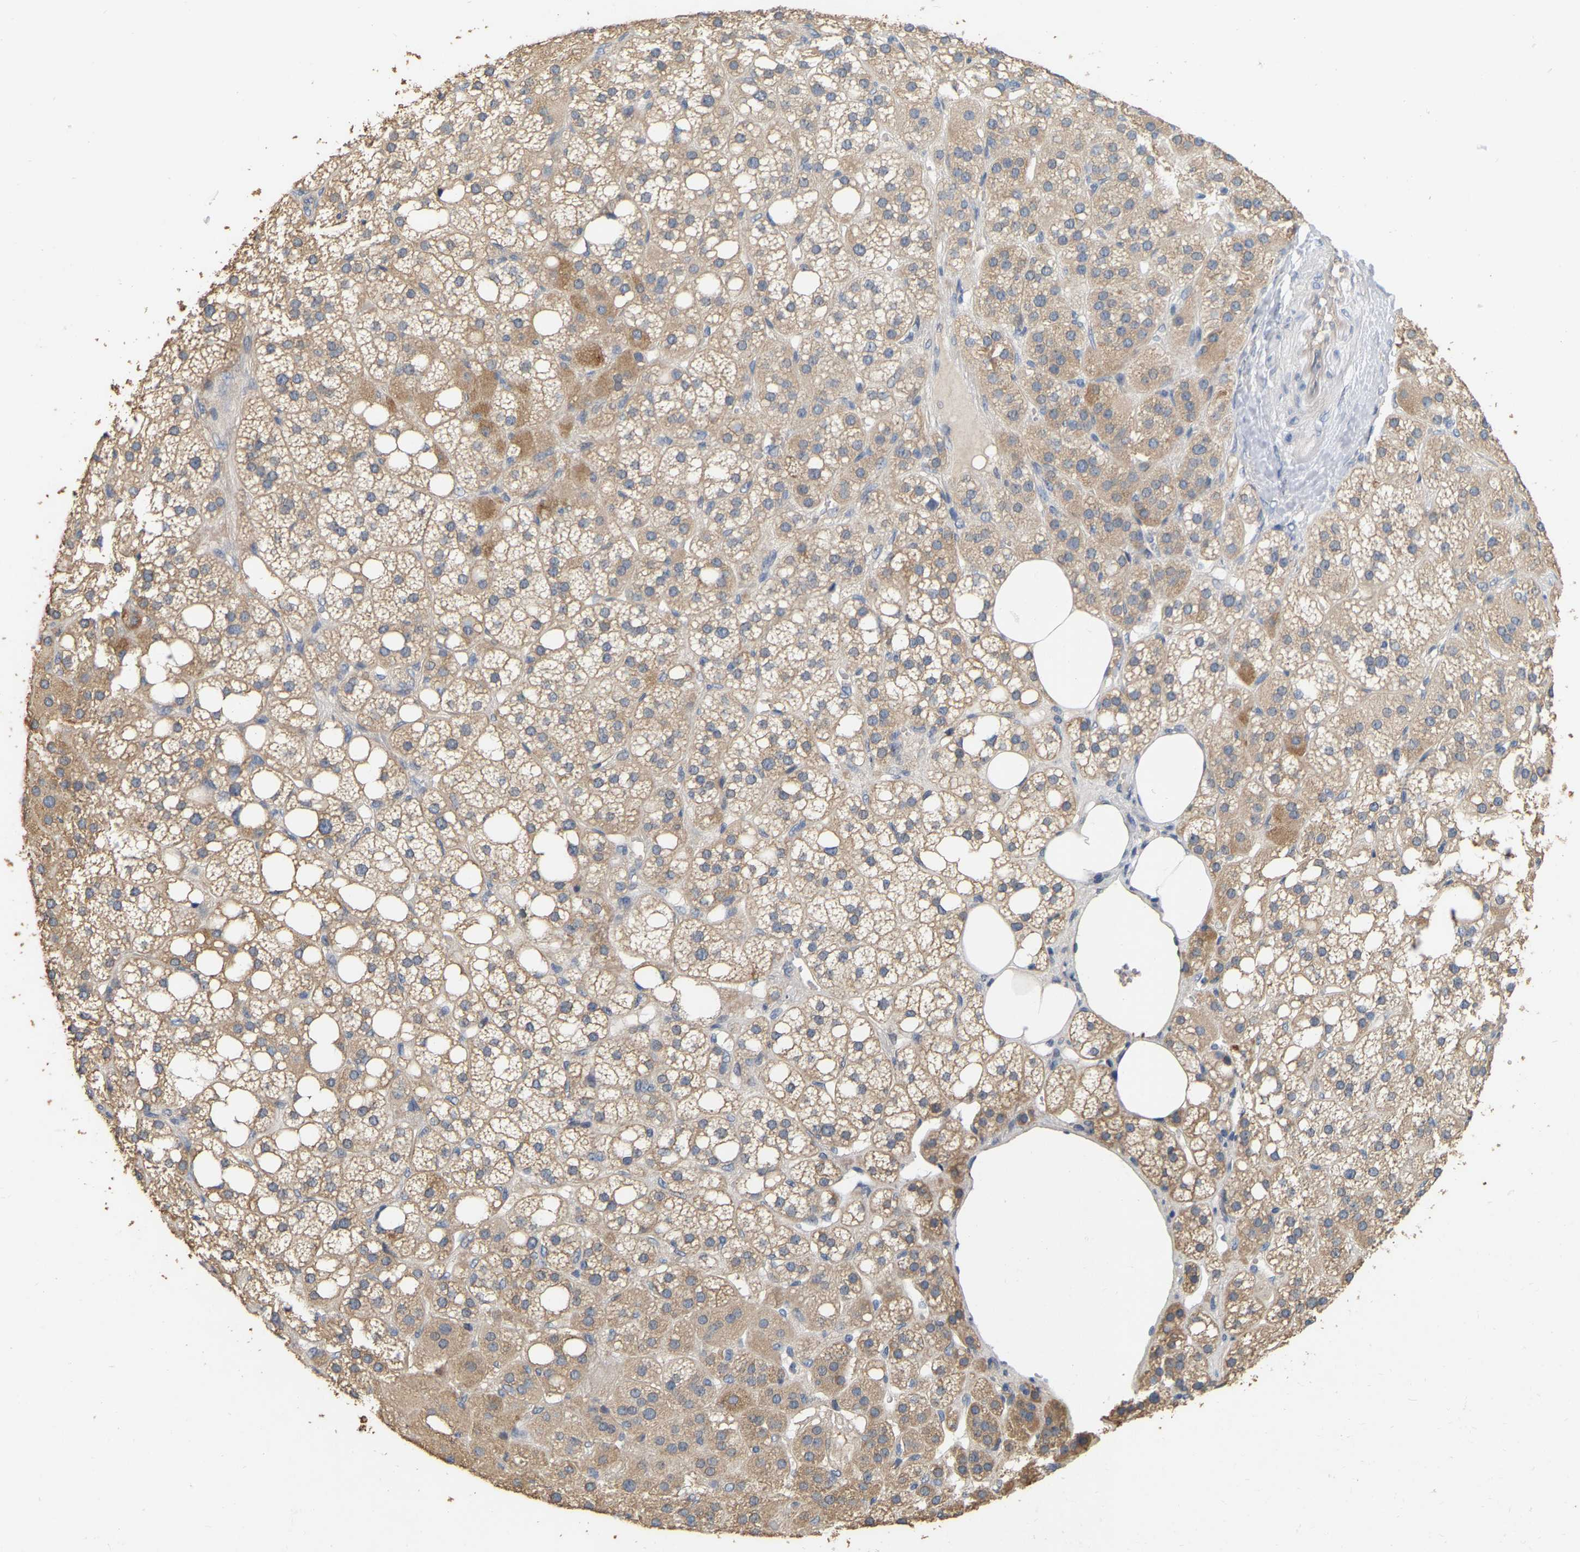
{"staining": {"intensity": "moderate", "quantity": "25%-75%", "location": "cytoplasmic/membranous"}, "tissue": "adrenal gland", "cell_type": "Glandular cells", "image_type": "normal", "snomed": [{"axis": "morphology", "description": "Normal tissue, NOS"}, {"axis": "topography", "description": "Adrenal gland"}], "caption": "Immunohistochemical staining of normal human adrenal gland demonstrates medium levels of moderate cytoplasmic/membranous staining in approximately 25%-75% of glandular cells. (DAB (3,3'-diaminobenzidine) IHC, brown staining for protein, blue staining for nuclei).", "gene": "SSH1", "patient": {"sex": "female", "age": 59}}